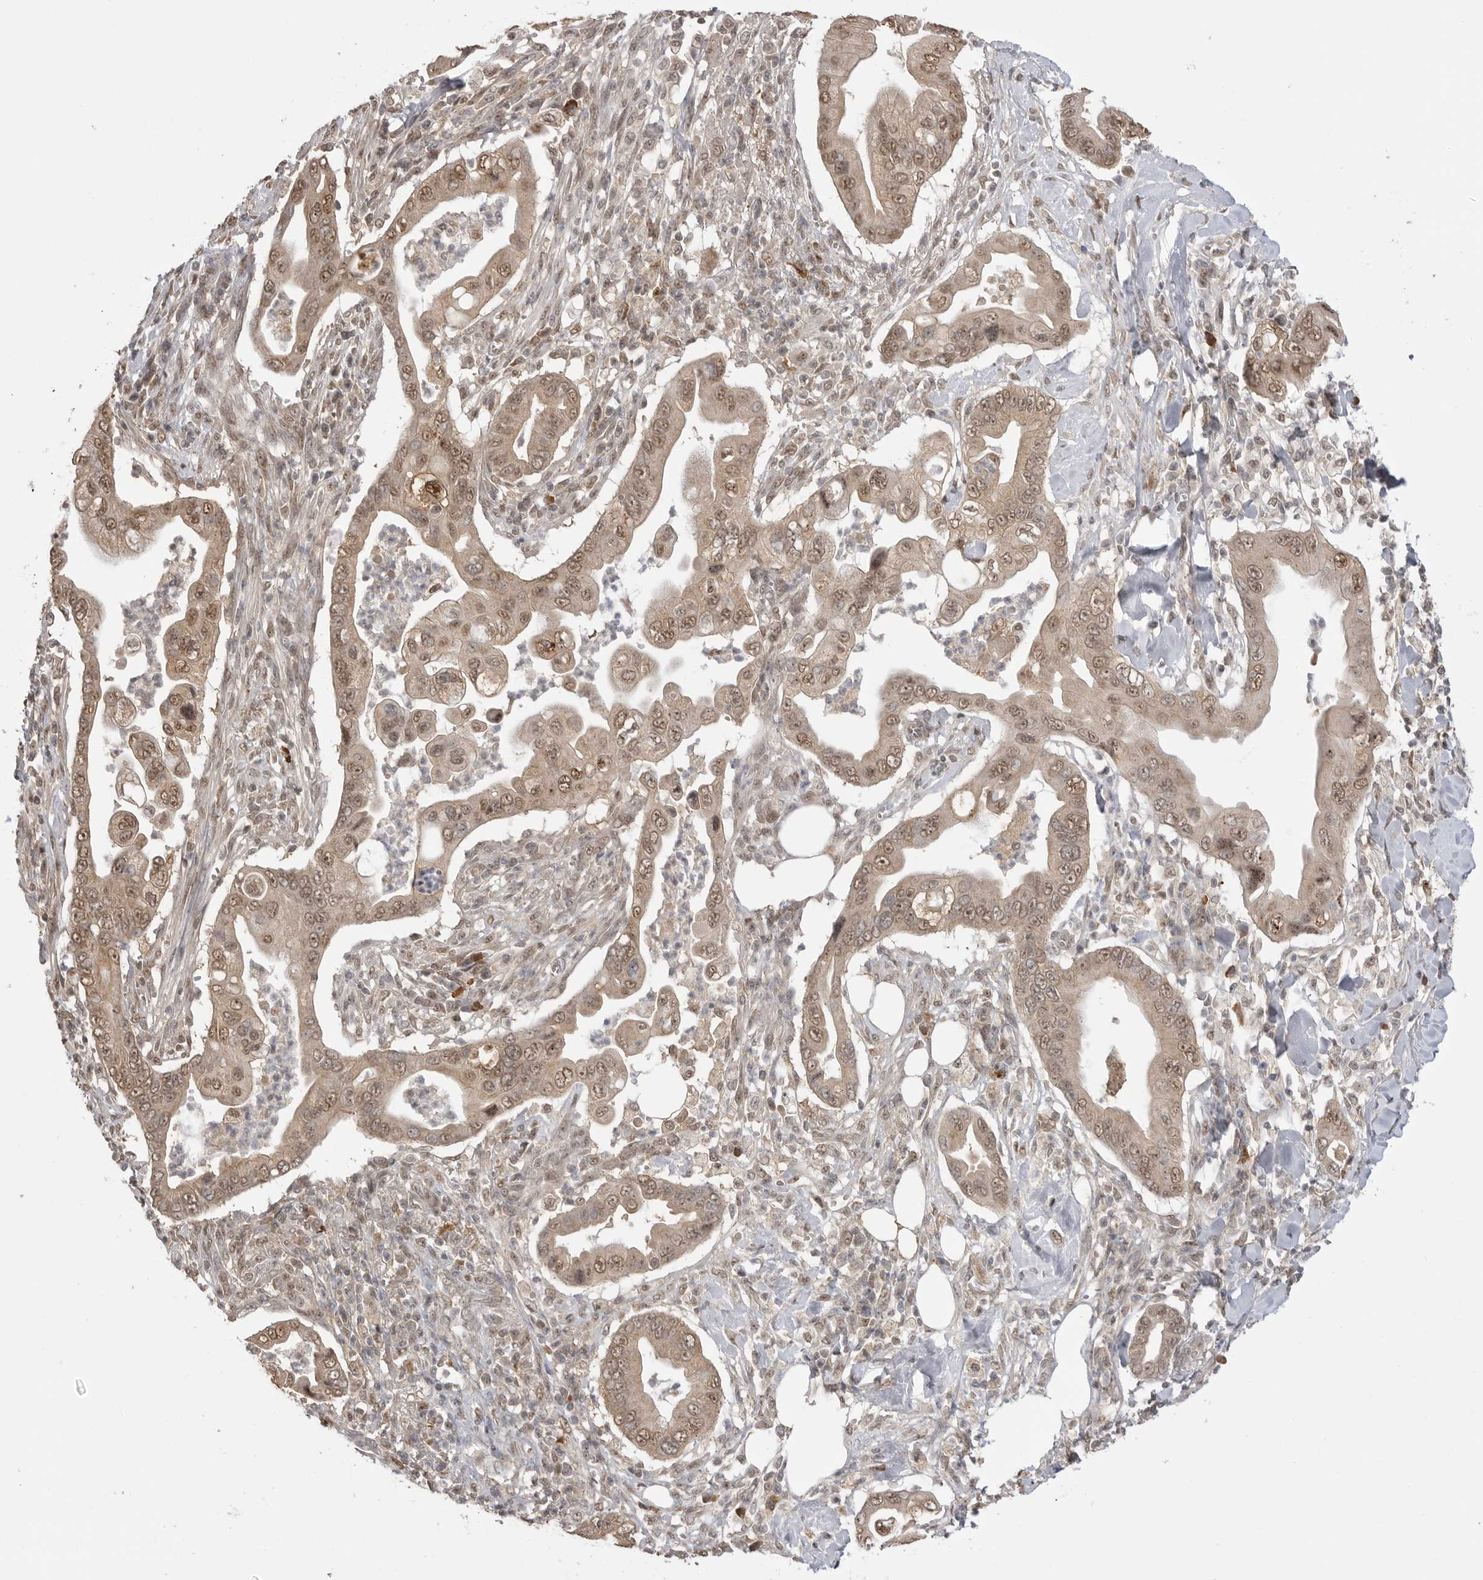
{"staining": {"intensity": "moderate", "quantity": ">75%", "location": "cytoplasmic/membranous,nuclear"}, "tissue": "pancreatic cancer", "cell_type": "Tumor cells", "image_type": "cancer", "snomed": [{"axis": "morphology", "description": "Adenocarcinoma, NOS"}, {"axis": "topography", "description": "Pancreas"}], "caption": "Moderate cytoplasmic/membranous and nuclear staining for a protein is appreciated in about >75% of tumor cells of pancreatic cancer using immunohistochemistry.", "gene": "ASPSCR1", "patient": {"sex": "male", "age": 78}}